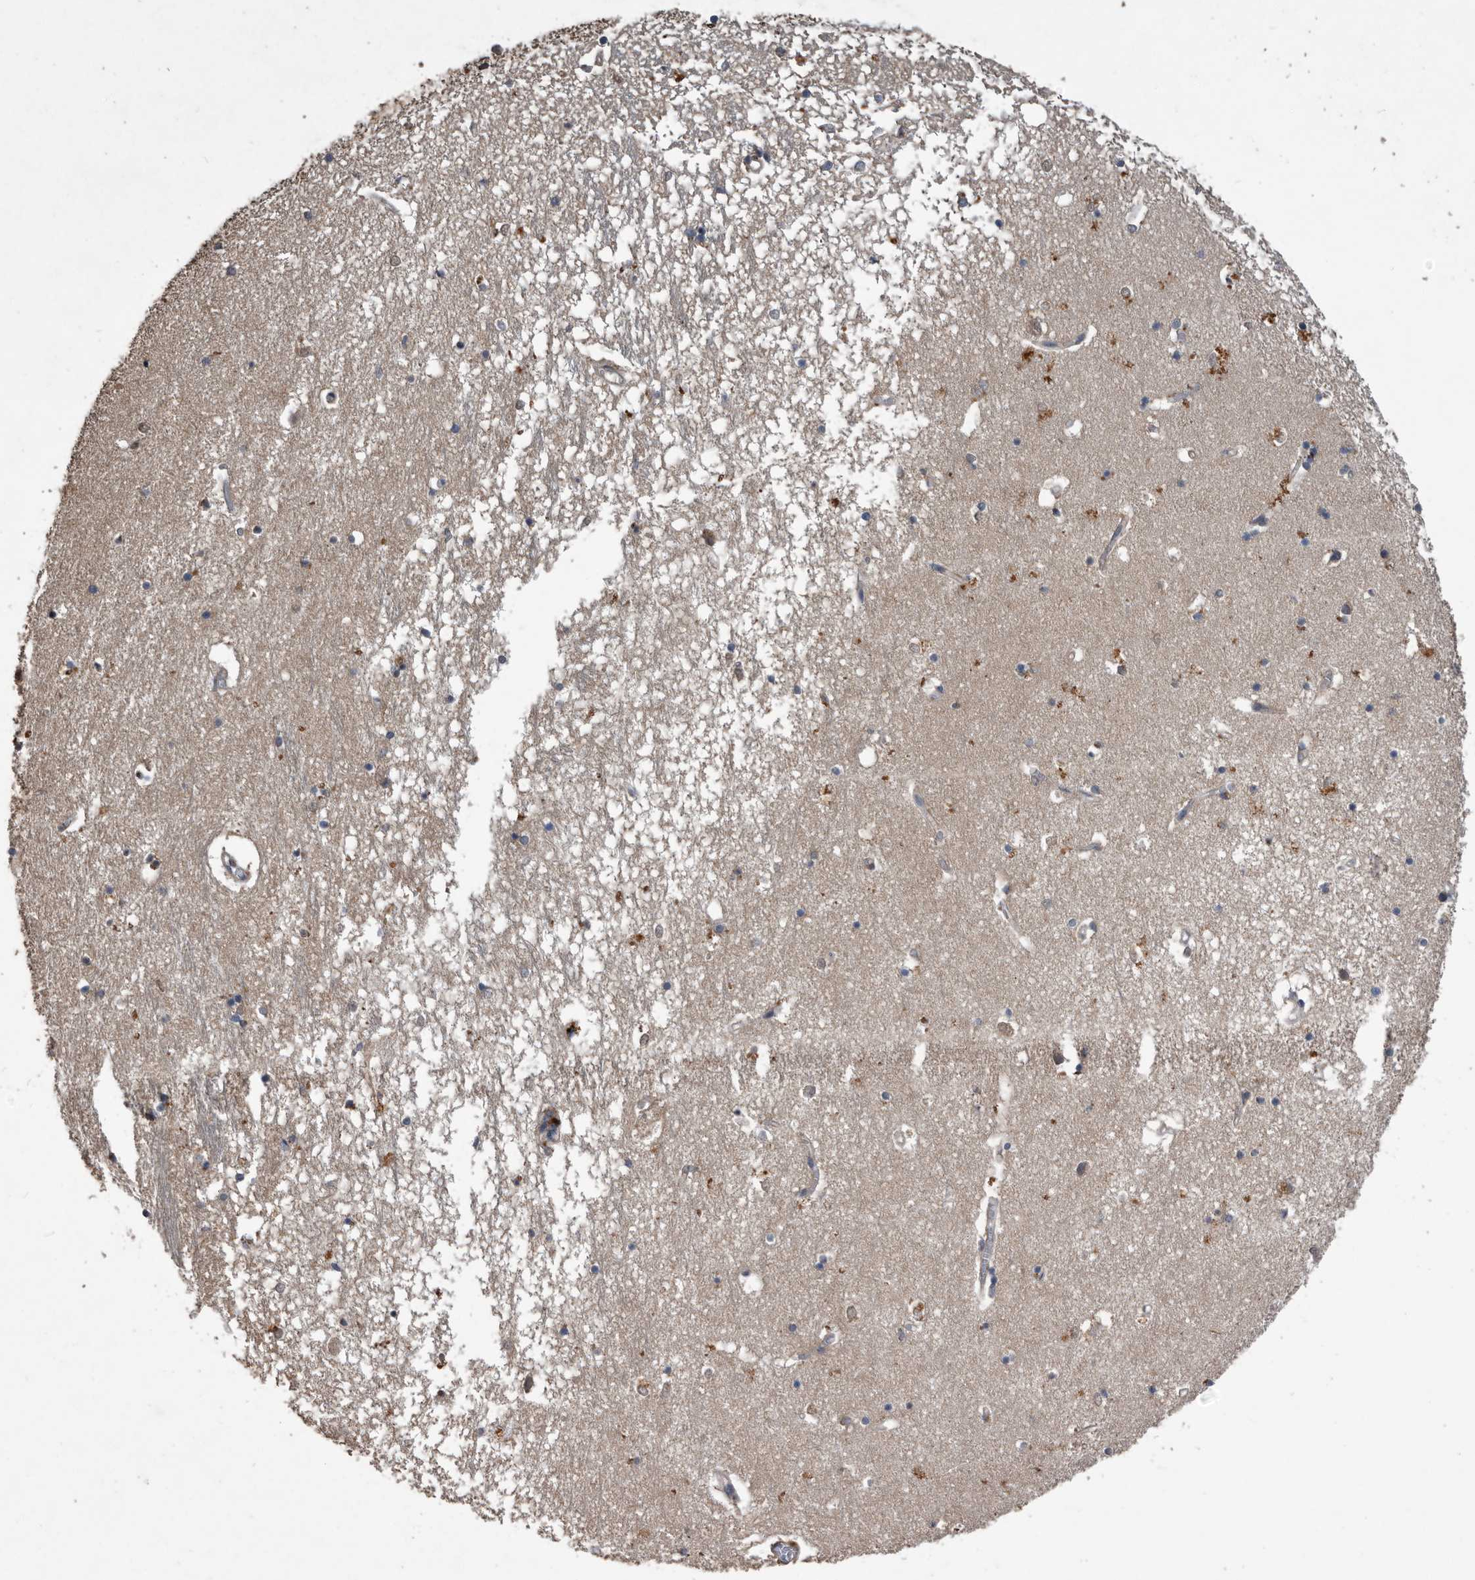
{"staining": {"intensity": "moderate", "quantity": "<25%", "location": "cytoplasmic/membranous"}, "tissue": "hippocampus", "cell_type": "Glial cells", "image_type": "normal", "snomed": [{"axis": "morphology", "description": "Normal tissue, NOS"}, {"axis": "topography", "description": "Hippocampus"}], "caption": "Hippocampus stained with immunohistochemistry (IHC) reveals moderate cytoplasmic/membranous staining in approximately <25% of glial cells. (Stains: DAB in brown, nuclei in blue, Microscopy: brightfield microscopy at high magnification).", "gene": "NRBP1", "patient": {"sex": "male", "age": 70}}